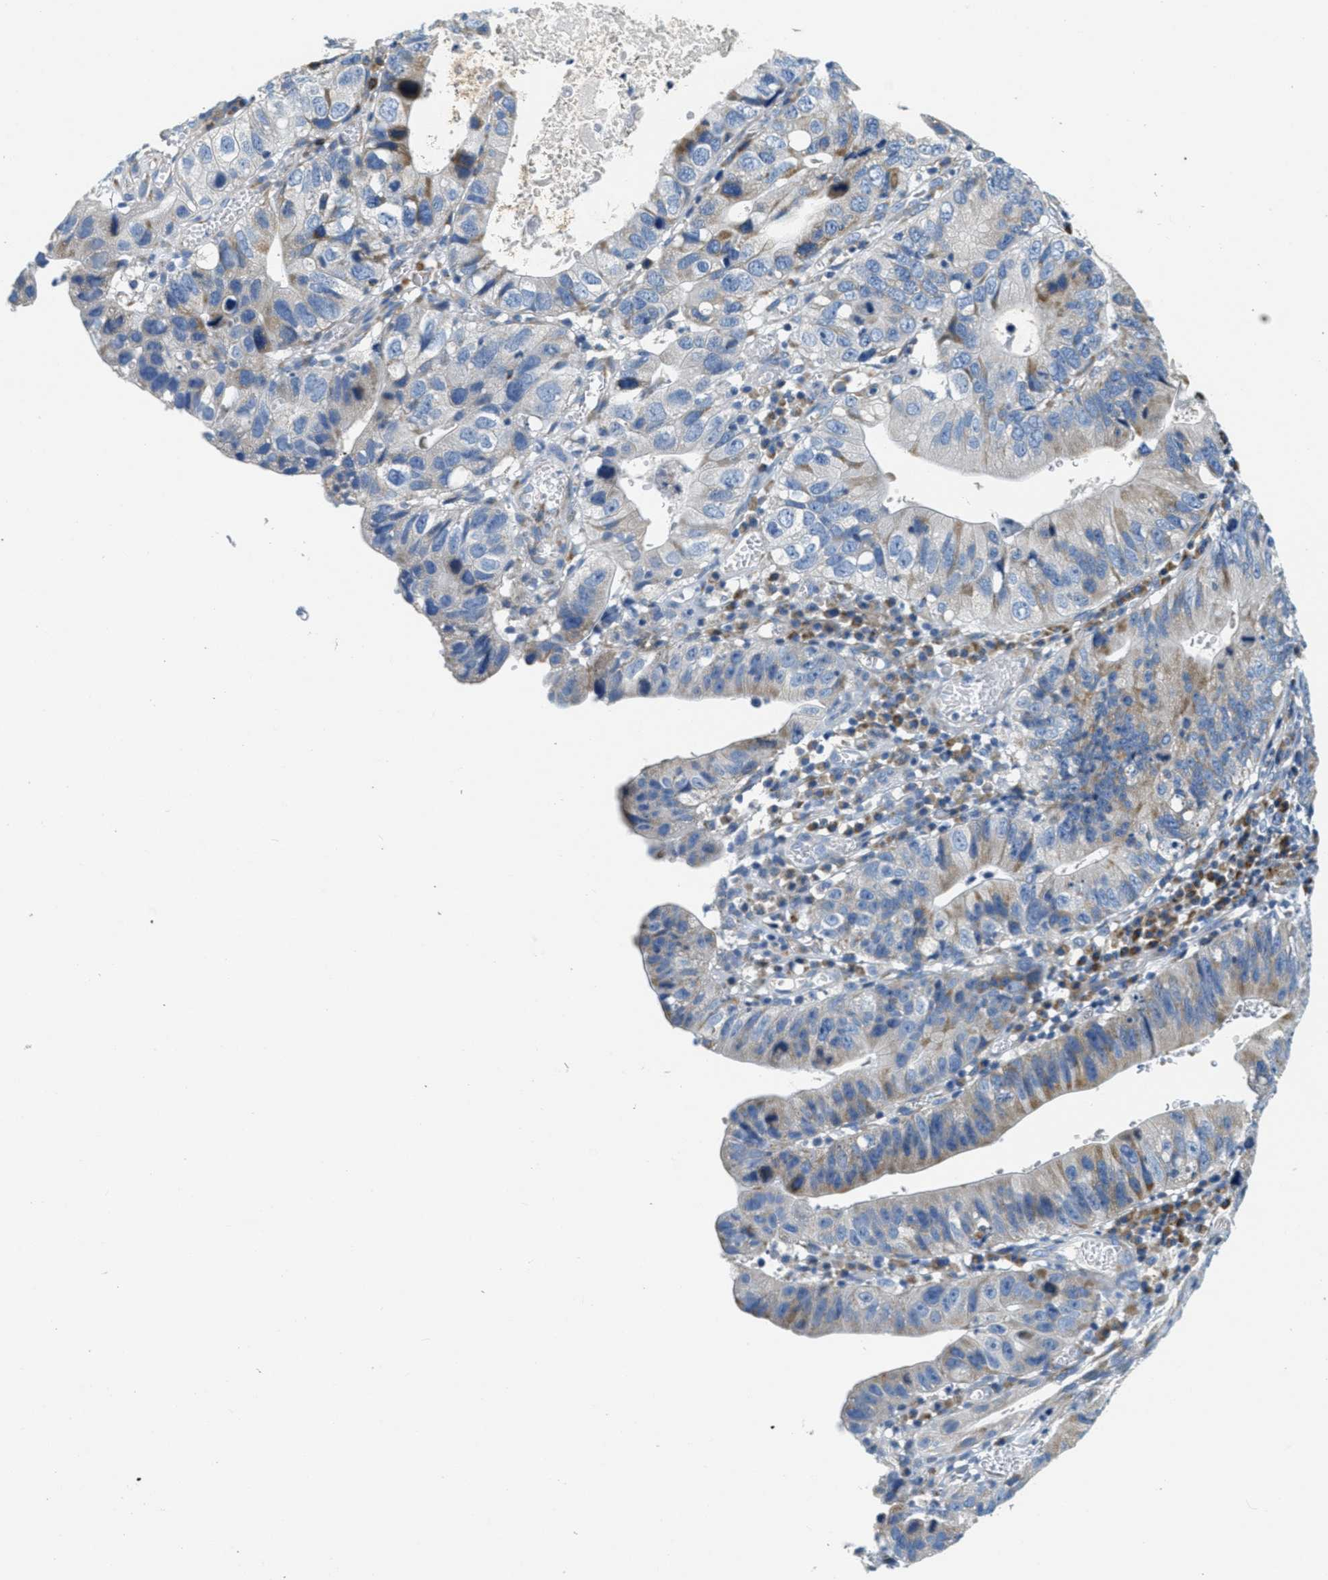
{"staining": {"intensity": "moderate", "quantity": "25%-75%", "location": "cytoplasmic/membranous"}, "tissue": "stomach cancer", "cell_type": "Tumor cells", "image_type": "cancer", "snomed": [{"axis": "morphology", "description": "Adenocarcinoma, NOS"}, {"axis": "topography", "description": "Stomach"}], "caption": "Immunohistochemical staining of stomach cancer displays moderate cytoplasmic/membranous protein staining in about 25%-75% of tumor cells.", "gene": "CA4", "patient": {"sex": "male", "age": 59}}